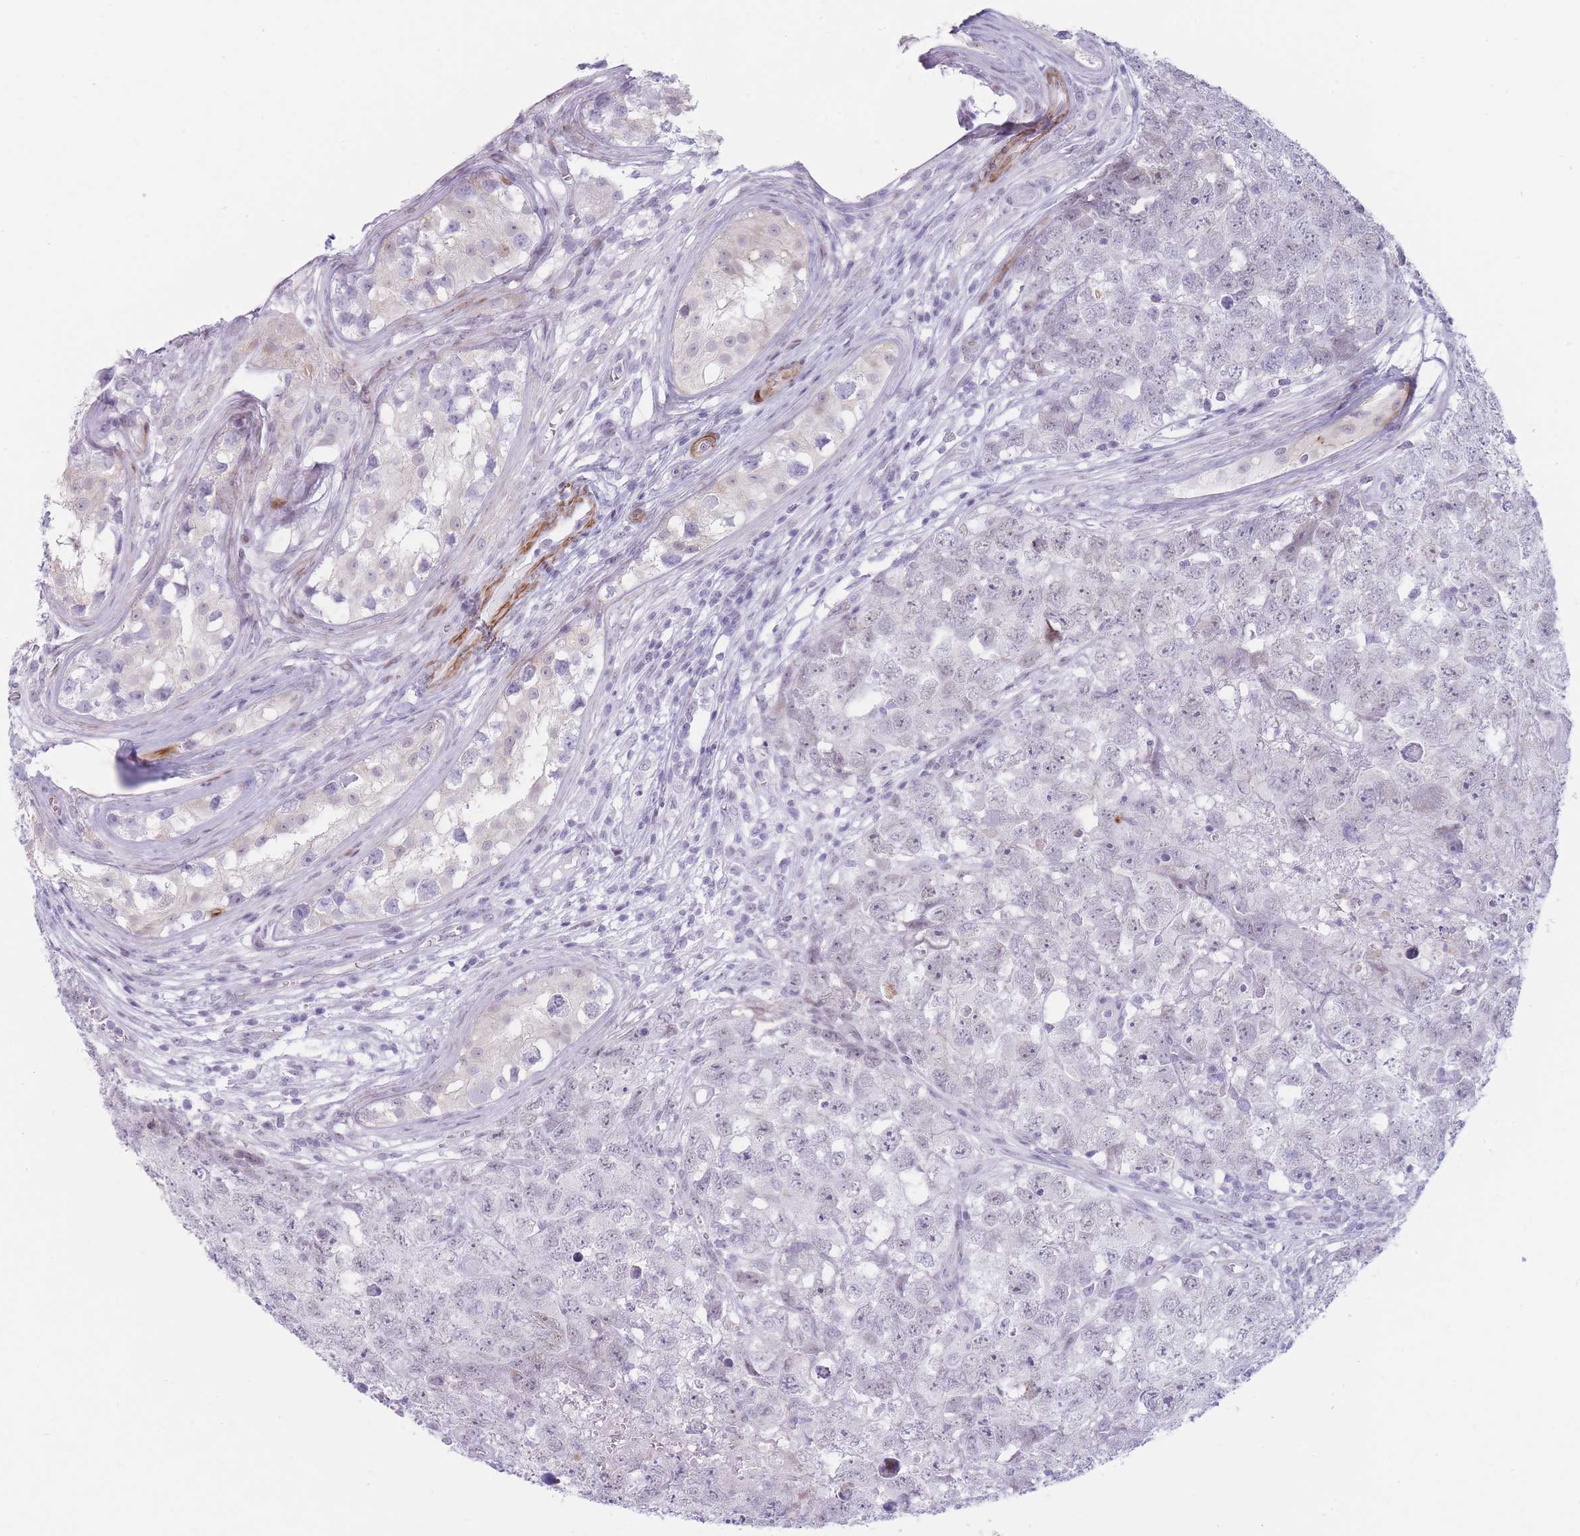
{"staining": {"intensity": "negative", "quantity": "none", "location": "none"}, "tissue": "testis cancer", "cell_type": "Tumor cells", "image_type": "cancer", "snomed": [{"axis": "morphology", "description": "Carcinoma, Embryonal, NOS"}, {"axis": "topography", "description": "Testis"}], "caption": "Human testis embryonal carcinoma stained for a protein using immunohistochemistry demonstrates no expression in tumor cells.", "gene": "IFNA6", "patient": {"sex": "male", "age": 22}}